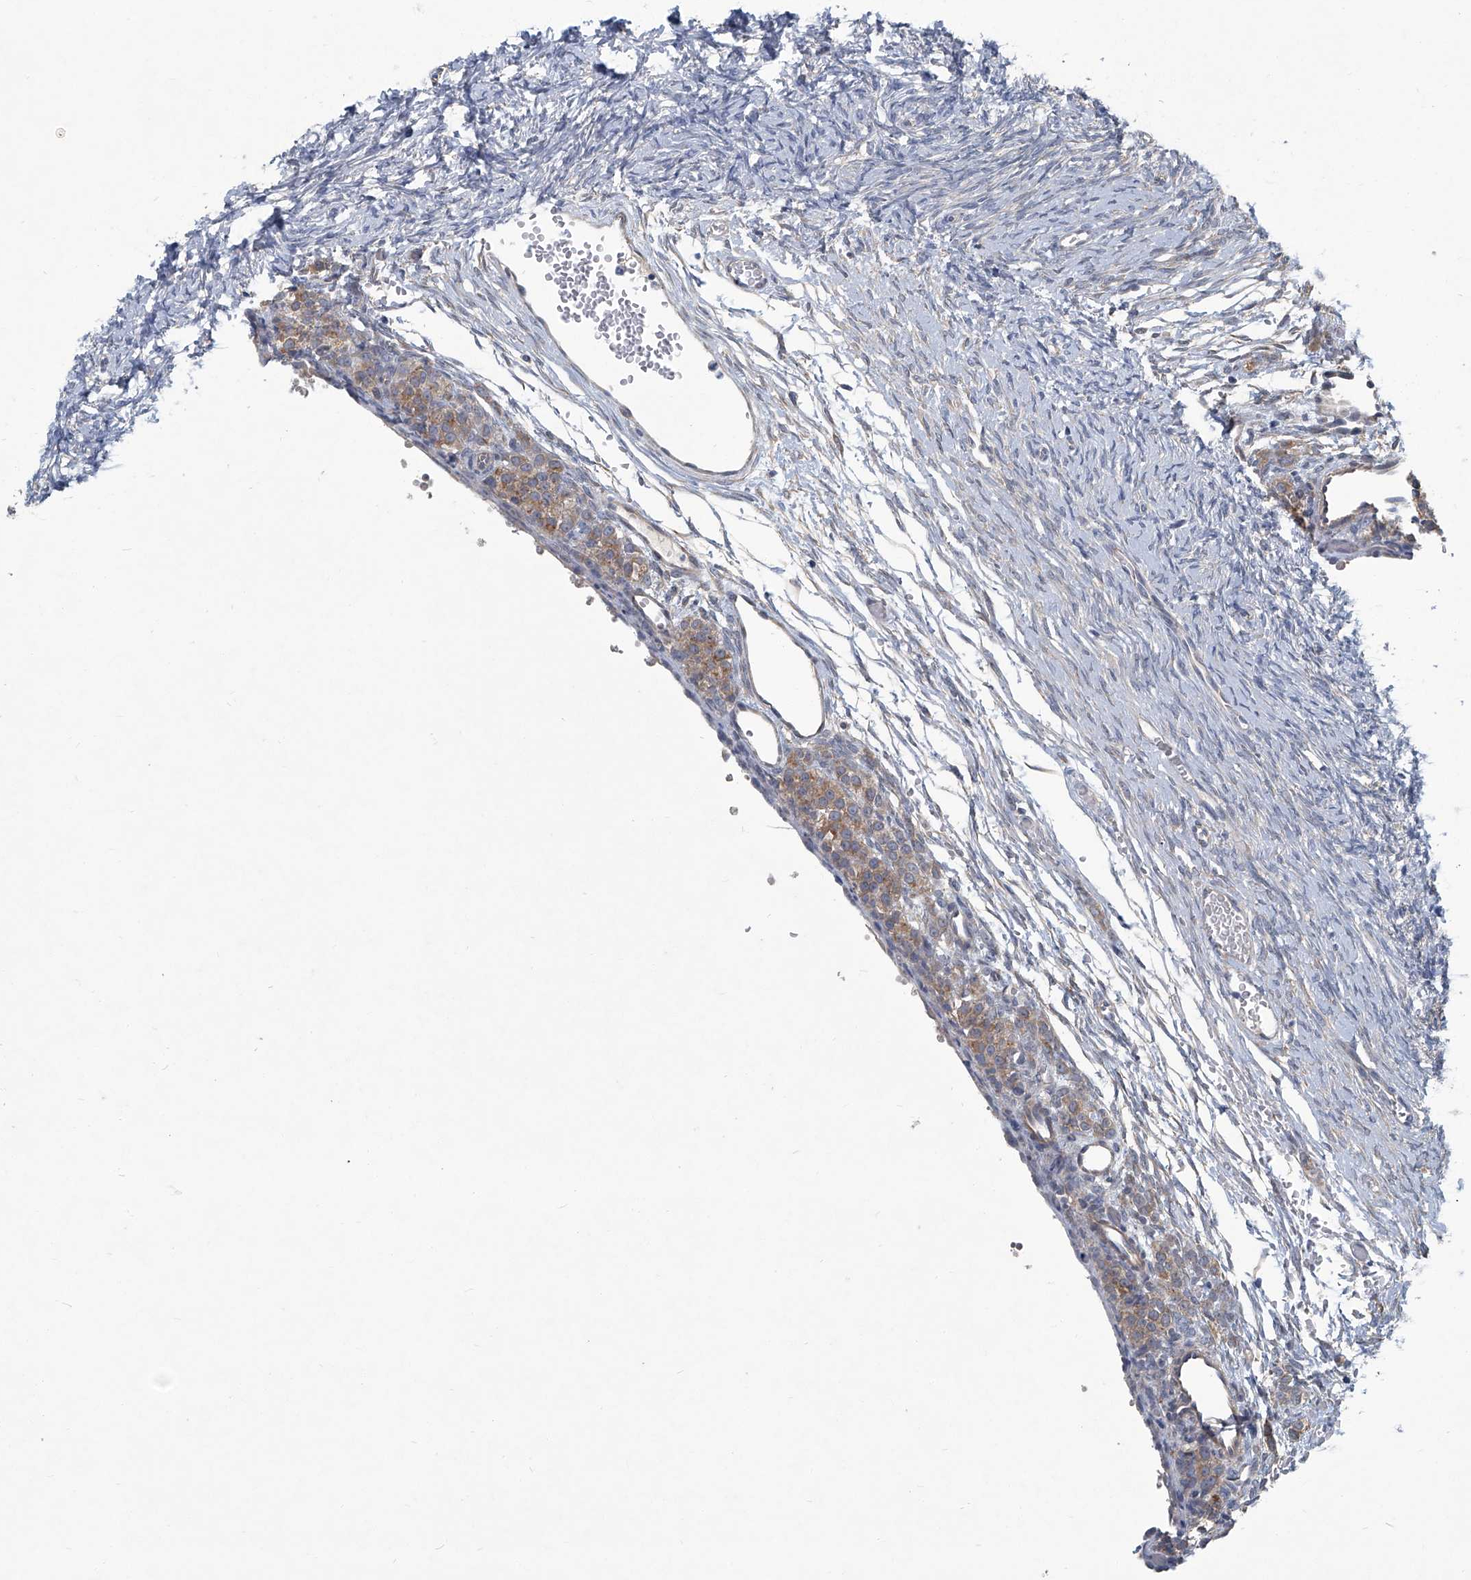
{"staining": {"intensity": "negative", "quantity": "none", "location": "none"}, "tissue": "ovary", "cell_type": "Ovarian stroma cells", "image_type": "normal", "snomed": [{"axis": "morphology", "description": "Adenocarcinoma, NOS"}, {"axis": "topography", "description": "Endometrium"}], "caption": "DAB immunohistochemical staining of benign human ovary exhibits no significant staining in ovarian stroma cells.", "gene": "SLC26A11", "patient": {"sex": "female", "age": 32}}